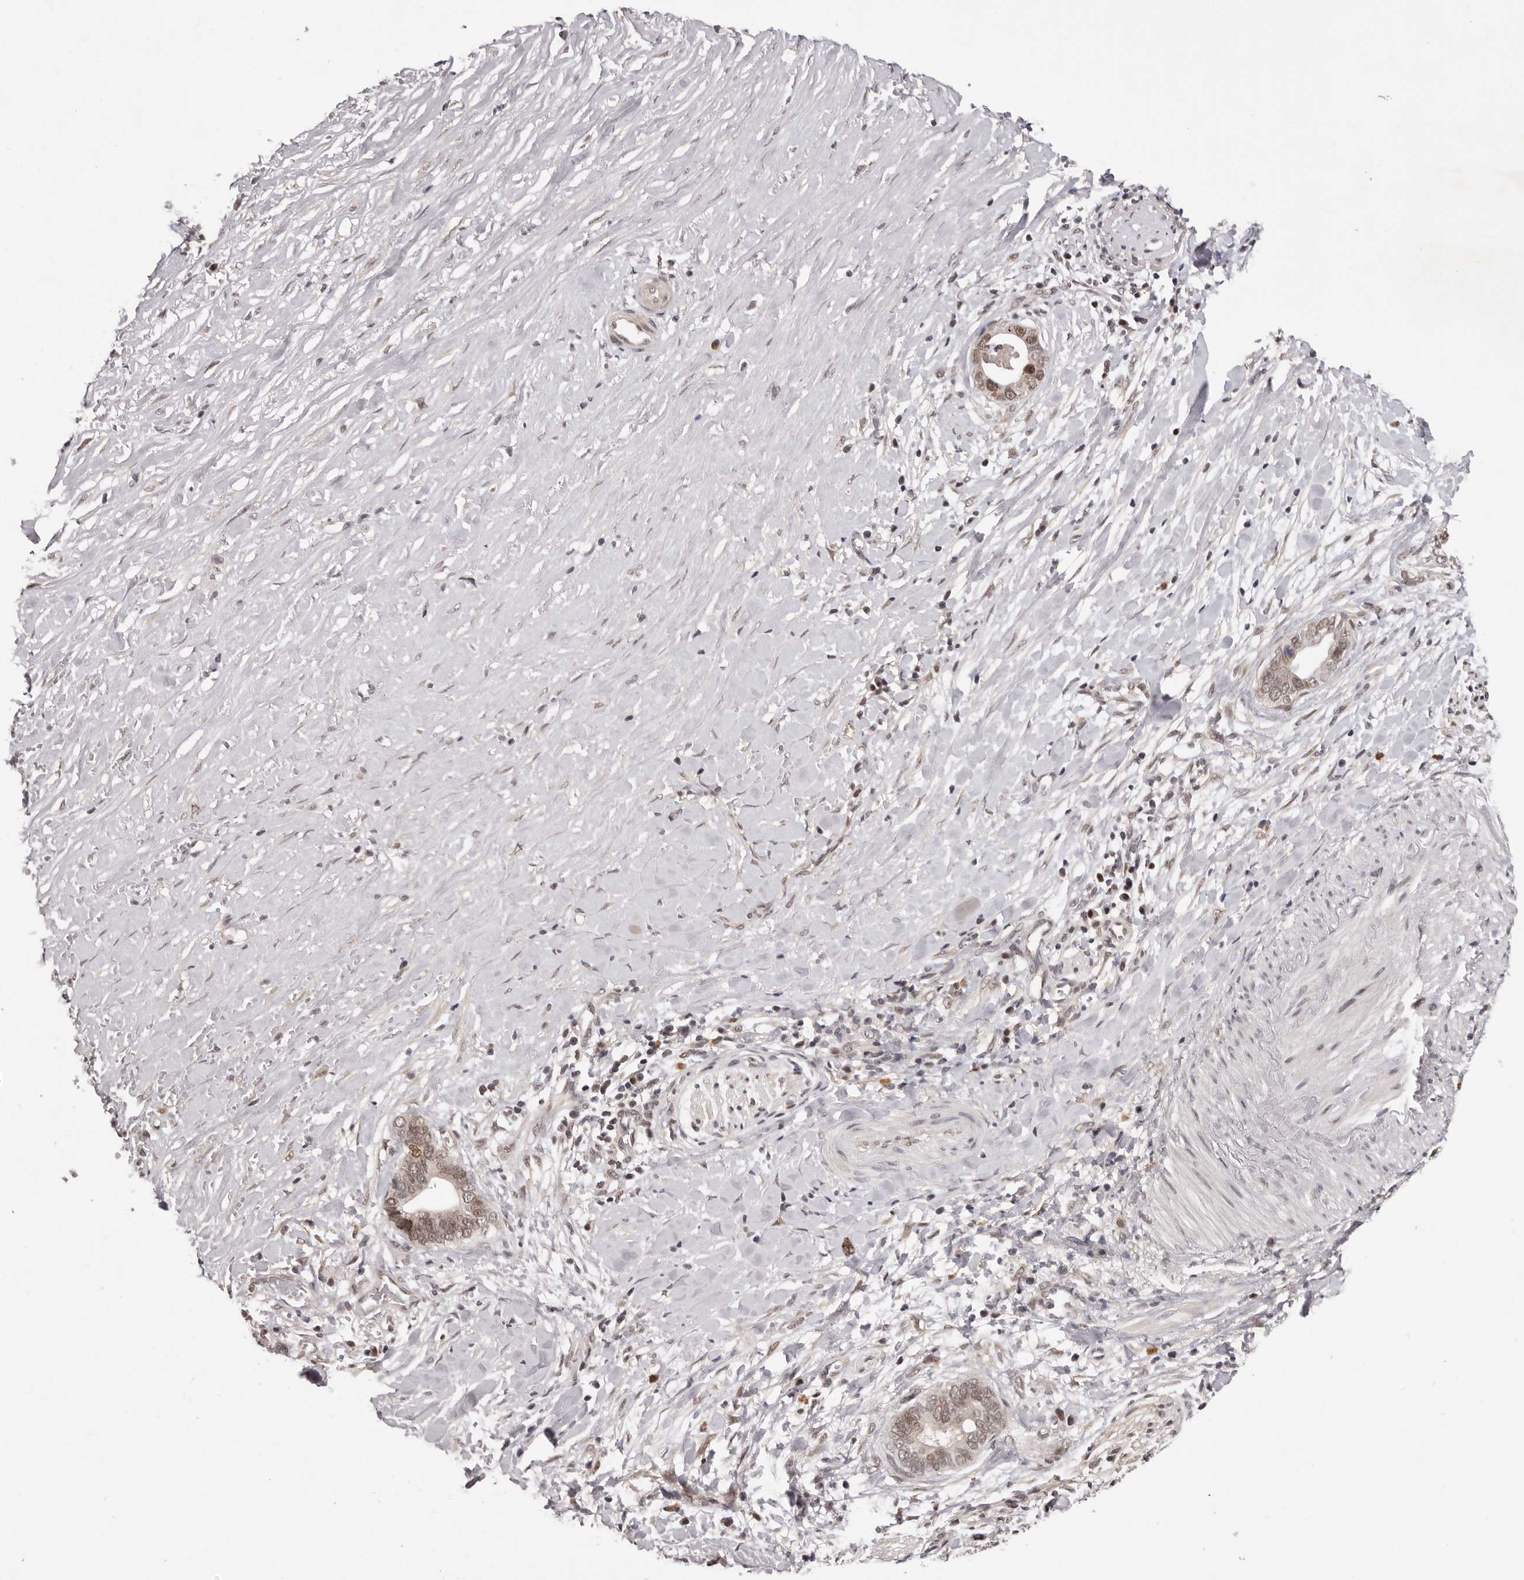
{"staining": {"intensity": "weak", "quantity": "25%-75%", "location": "cytoplasmic/membranous,nuclear"}, "tissue": "liver cancer", "cell_type": "Tumor cells", "image_type": "cancer", "snomed": [{"axis": "morphology", "description": "Cholangiocarcinoma"}, {"axis": "topography", "description": "Liver"}], "caption": "A high-resolution photomicrograph shows immunohistochemistry staining of liver cancer (cholangiocarcinoma), which shows weak cytoplasmic/membranous and nuclear expression in about 25%-75% of tumor cells.", "gene": "TBX5", "patient": {"sex": "female", "age": 79}}